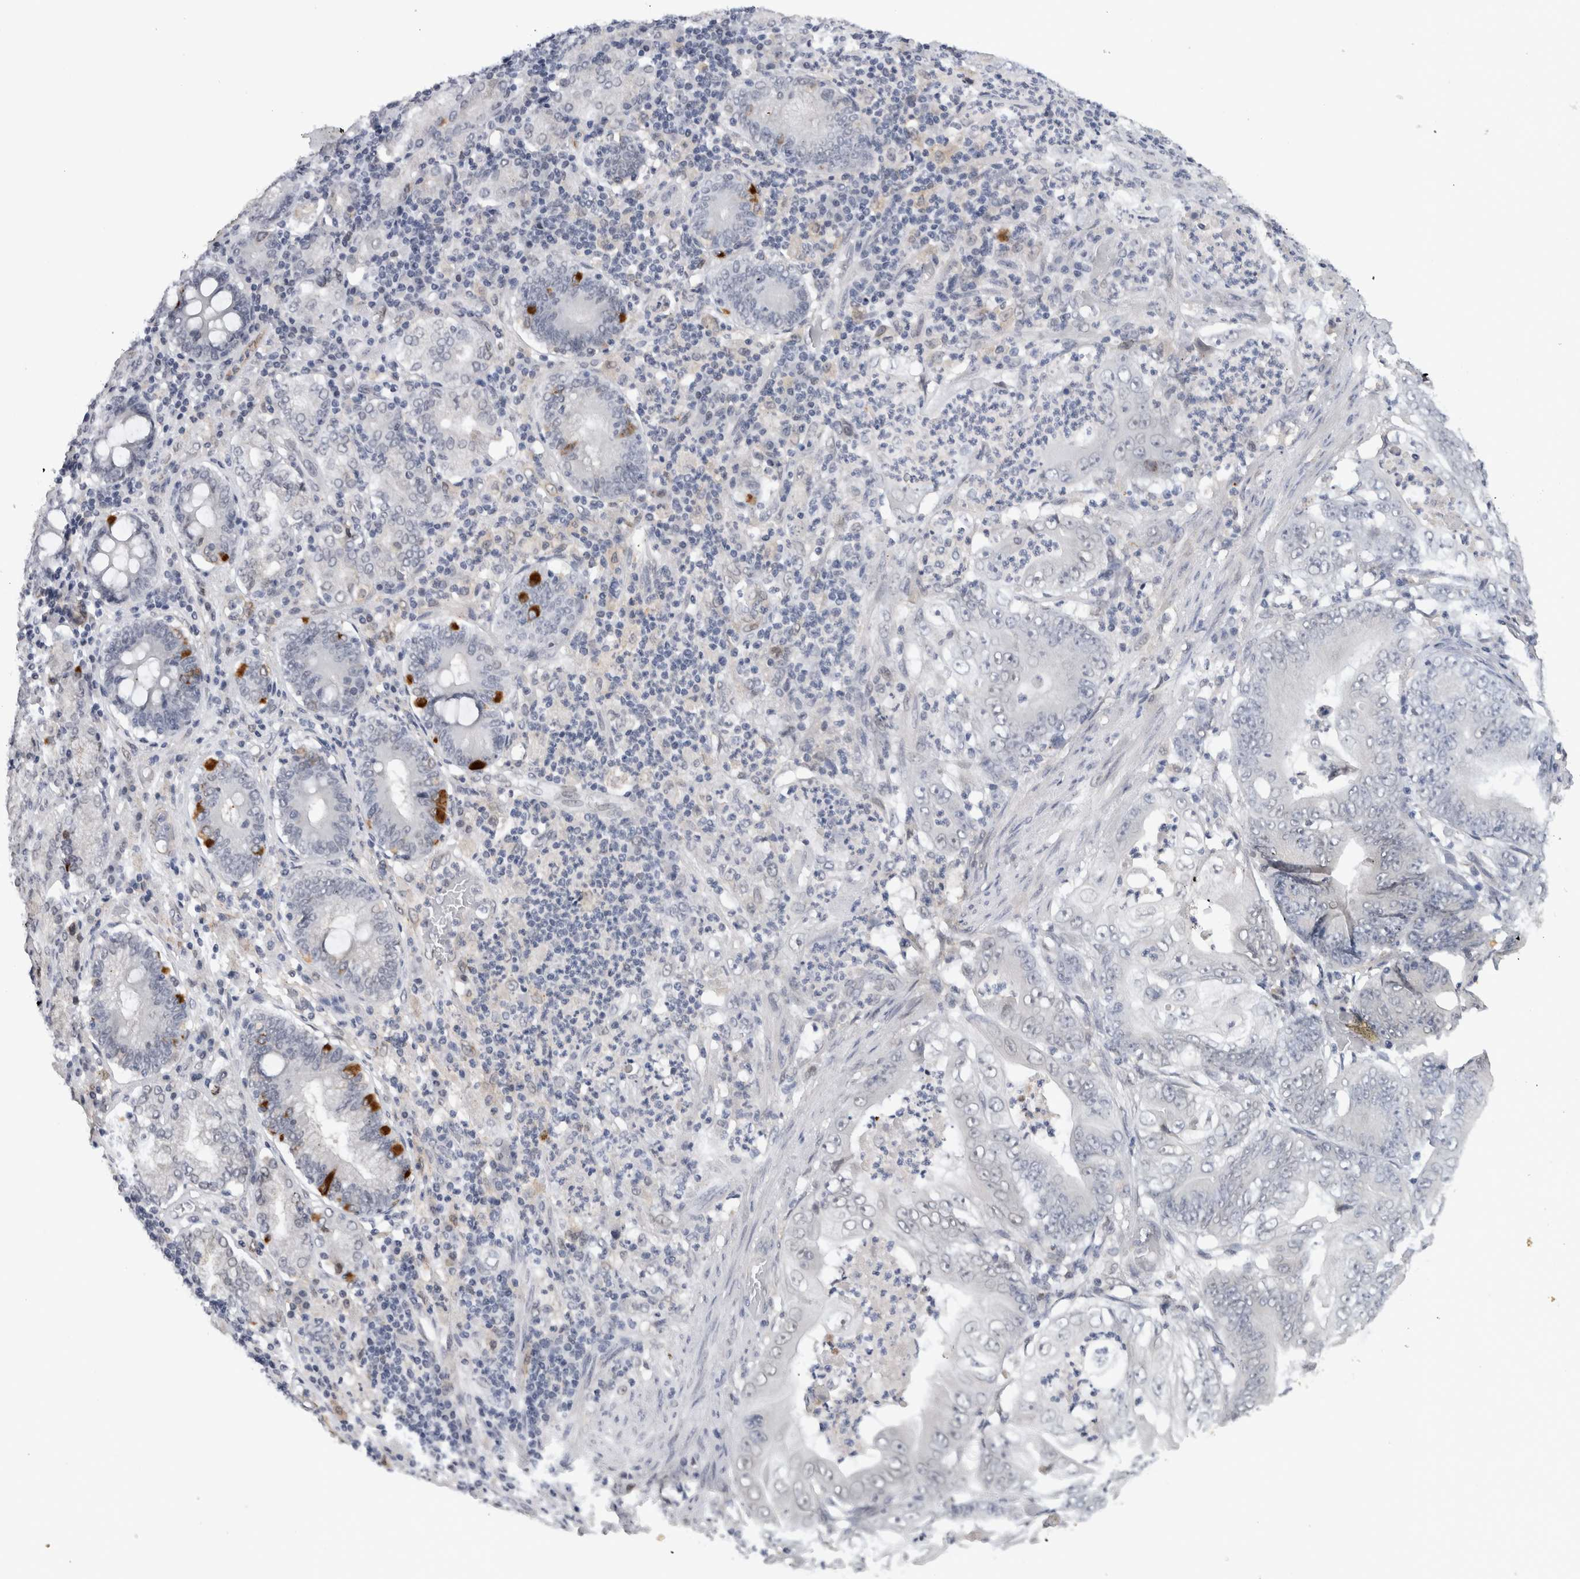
{"staining": {"intensity": "negative", "quantity": "none", "location": "none"}, "tissue": "stomach cancer", "cell_type": "Tumor cells", "image_type": "cancer", "snomed": [{"axis": "morphology", "description": "Adenocarcinoma, NOS"}, {"axis": "topography", "description": "Stomach"}], "caption": "The immunohistochemistry (IHC) image has no significant staining in tumor cells of adenocarcinoma (stomach) tissue.", "gene": "PRXL2A", "patient": {"sex": "female", "age": 73}}